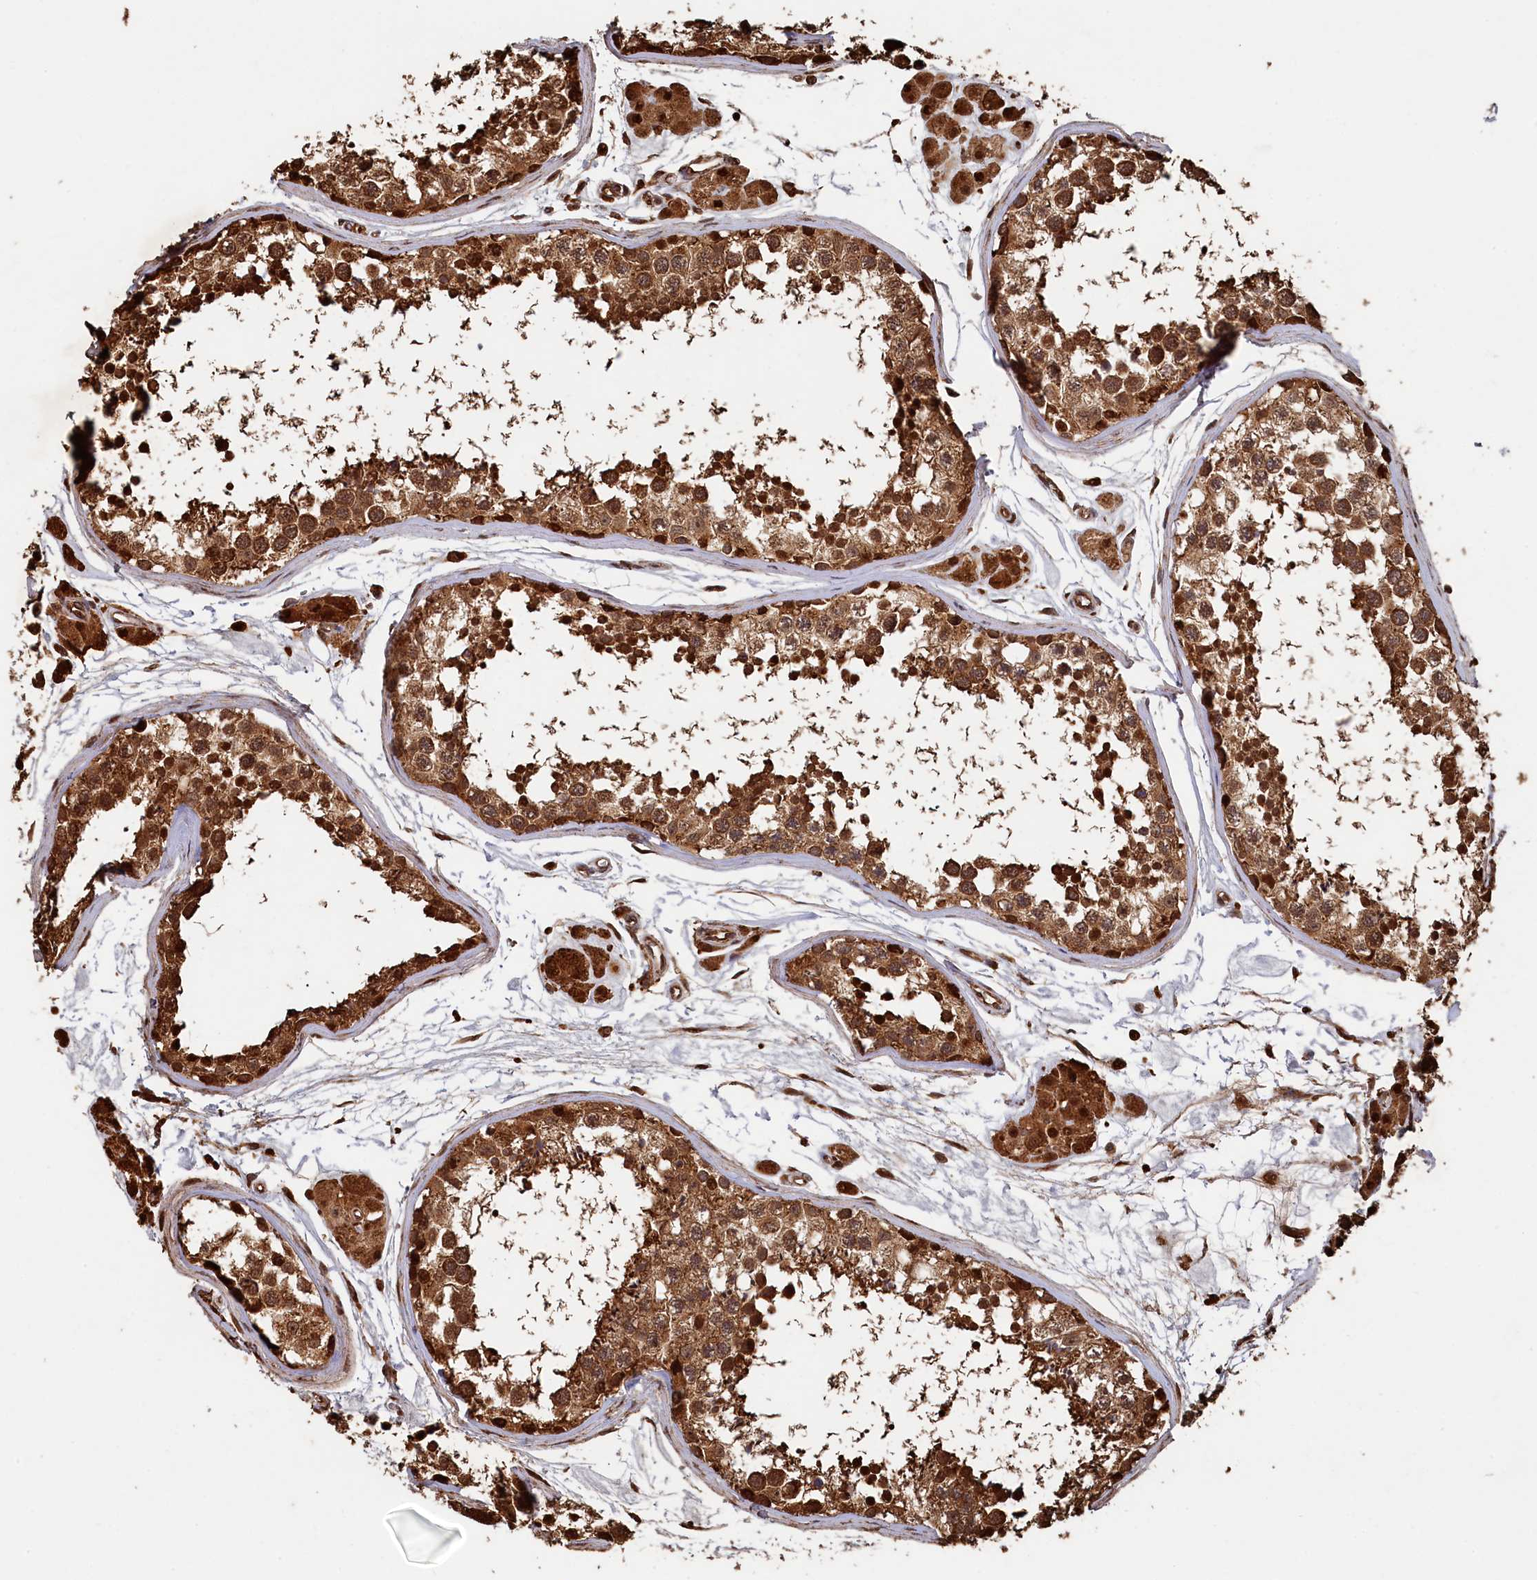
{"staining": {"intensity": "strong", "quantity": ">75%", "location": "cytoplasmic/membranous,nuclear"}, "tissue": "testis", "cell_type": "Cells in seminiferous ducts", "image_type": "normal", "snomed": [{"axis": "morphology", "description": "Normal tissue, NOS"}, {"axis": "topography", "description": "Testis"}], "caption": "Immunohistochemistry (IHC) (DAB (3,3'-diaminobenzidine)) staining of normal human testis exhibits strong cytoplasmic/membranous,nuclear protein positivity in approximately >75% of cells in seminiferous ducts.", "gene": "PIGN", "patient": {"sex": "male", "age": 56}}